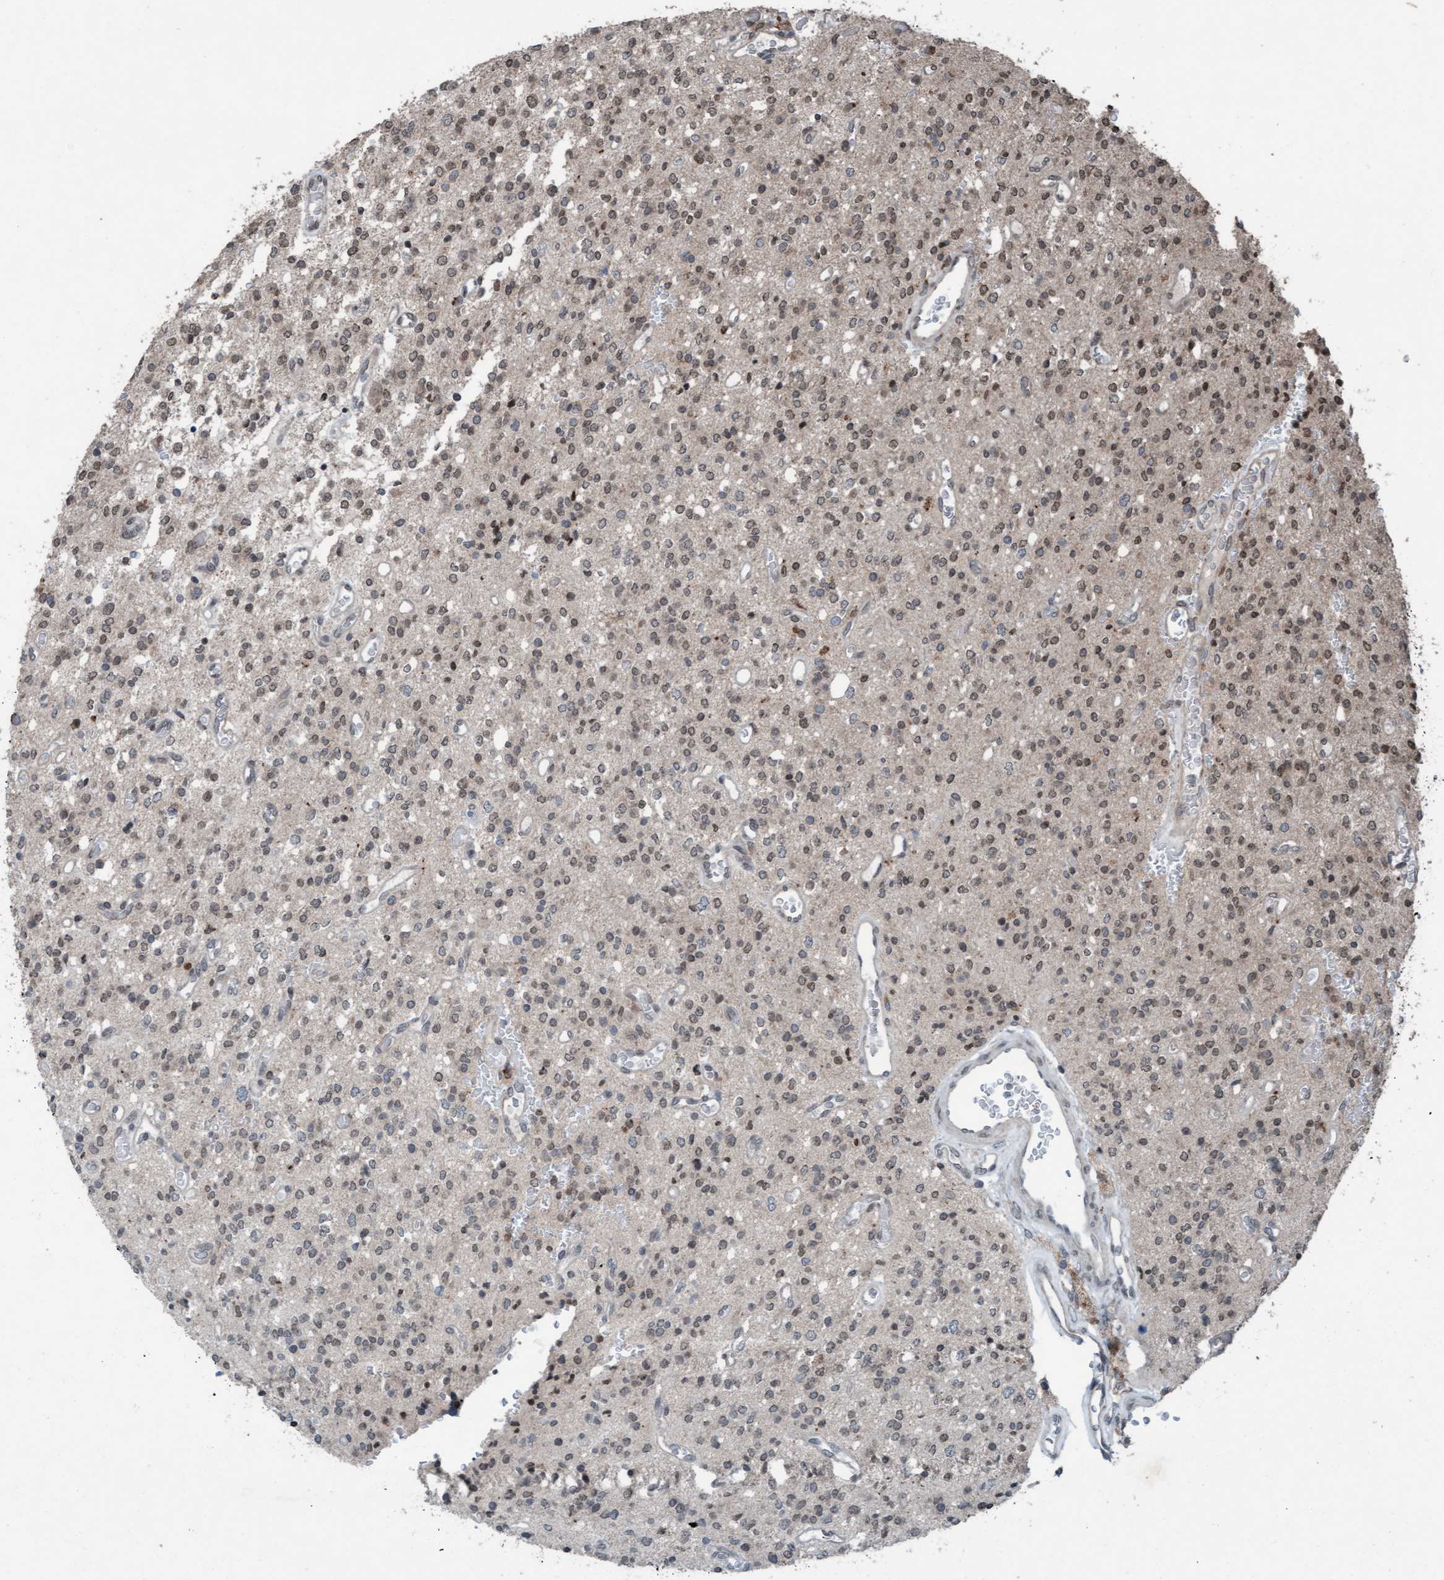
{"staining": {"intensity": "weak", "quantity": "25%-75%", "location": "nuclear"}, "tissue": "glioma", "cell_type": "Tumor cells", "image_type": "cancer", "snomed": [{"axis": "morphology", "description": "Glioma, malignant, High grade"}, {"axis": "topography", "description": "Brain"}], "caption": "IHC of malignant glioma (high-grade) demonstrates low levels of weak nuclear positivity in about 25%-75% of tumor cells.", "gene": "PLXNB2", "patient": {"sex": "male", "age": 34}}